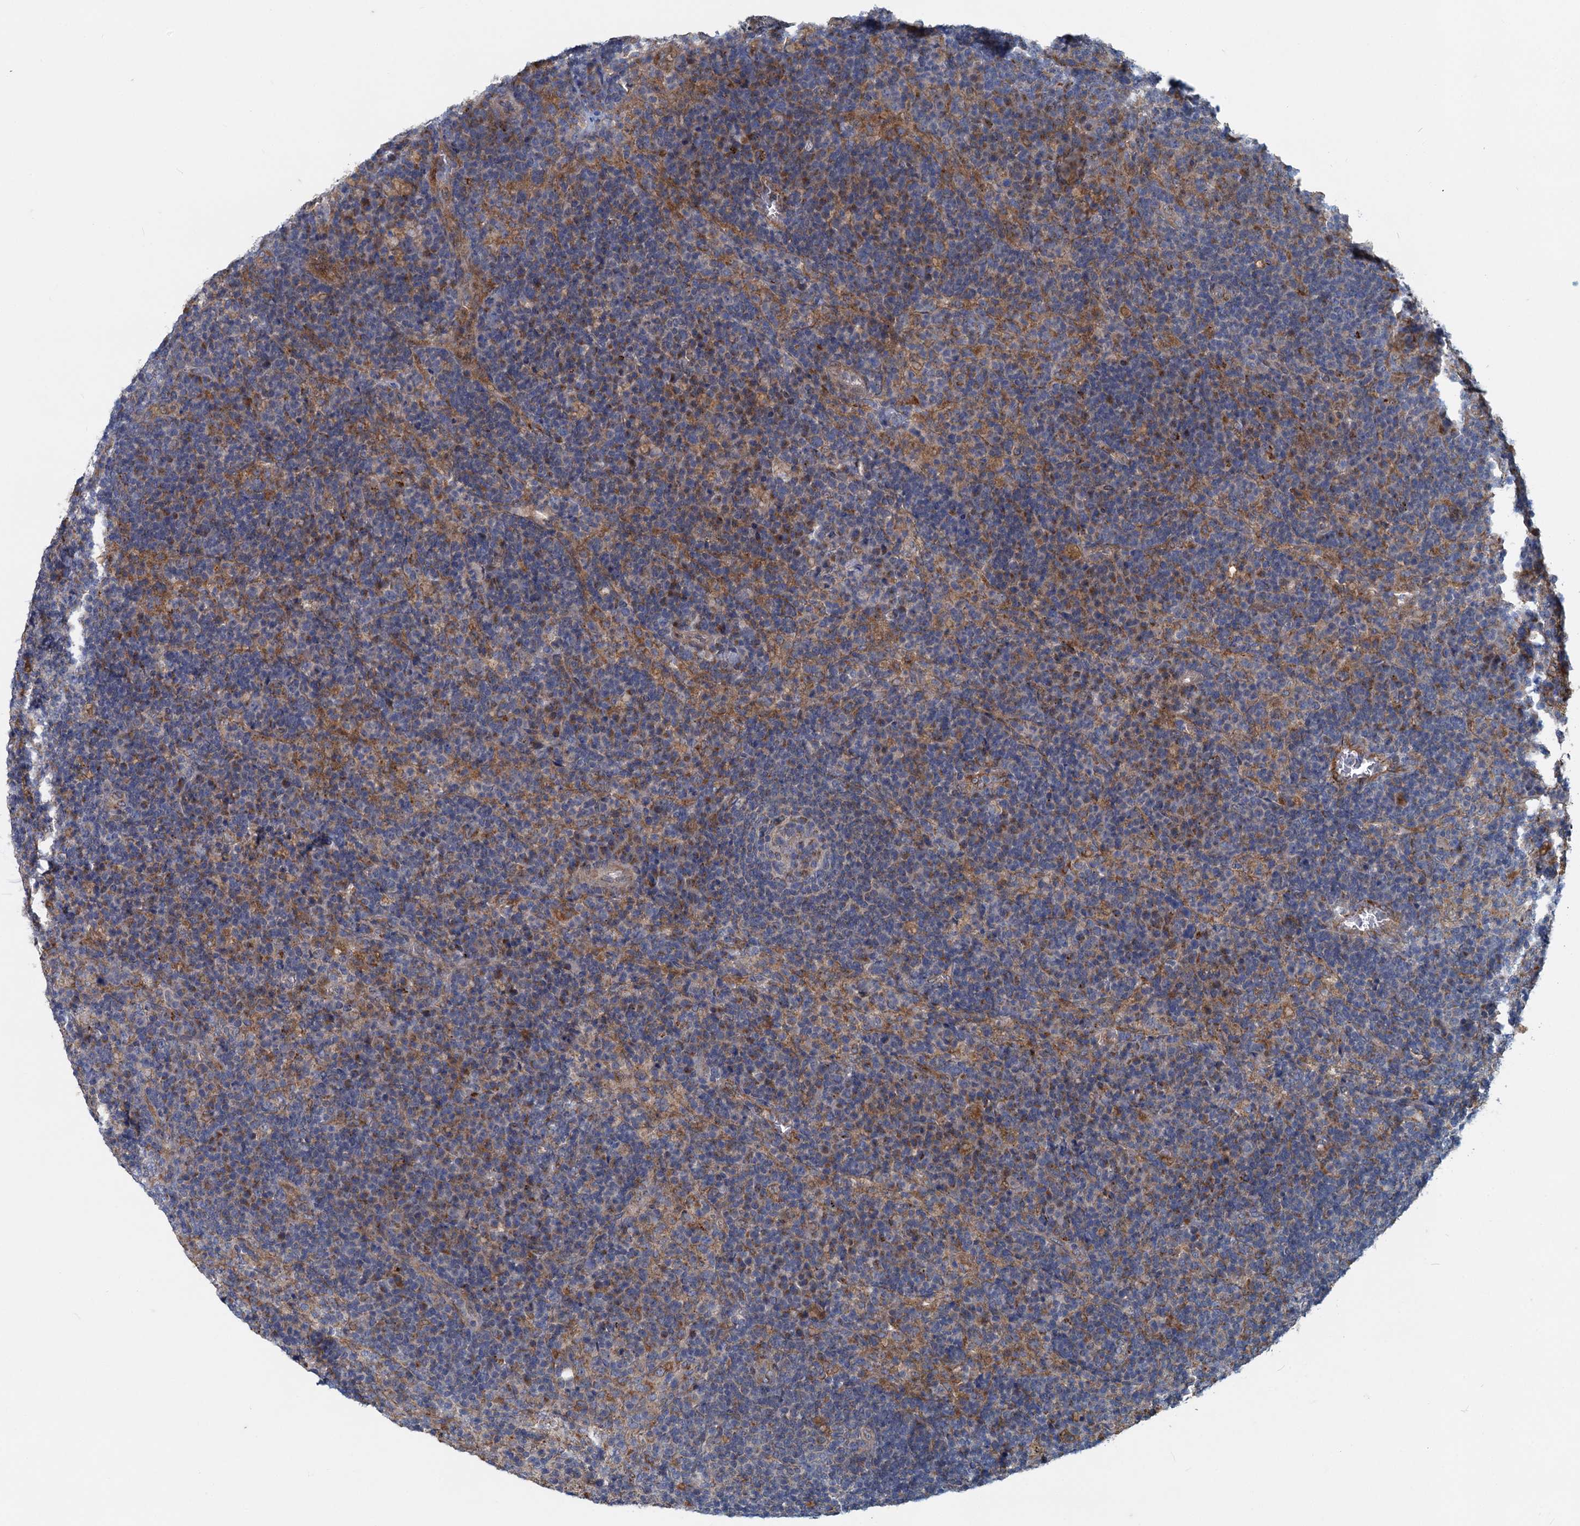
{"staining": {"intensity": "negative", "quantity": "none", "location": "none"}, "tissue": "lymph node", "cell_type": "Germinal center cells", "image_type": "normal", "snomed": [{"axis": "morphology", "description": "Normal tissue, NOS"}, {"axis": "topography", "description": "Lymph node"}], "caption": "This is an immunohistochemistry (IHC) image of unremarkable human lymph node. There is no expression in germinal center cells.", "gene": "ADCY2", "patient": {"sex": "female", "age": 70}}